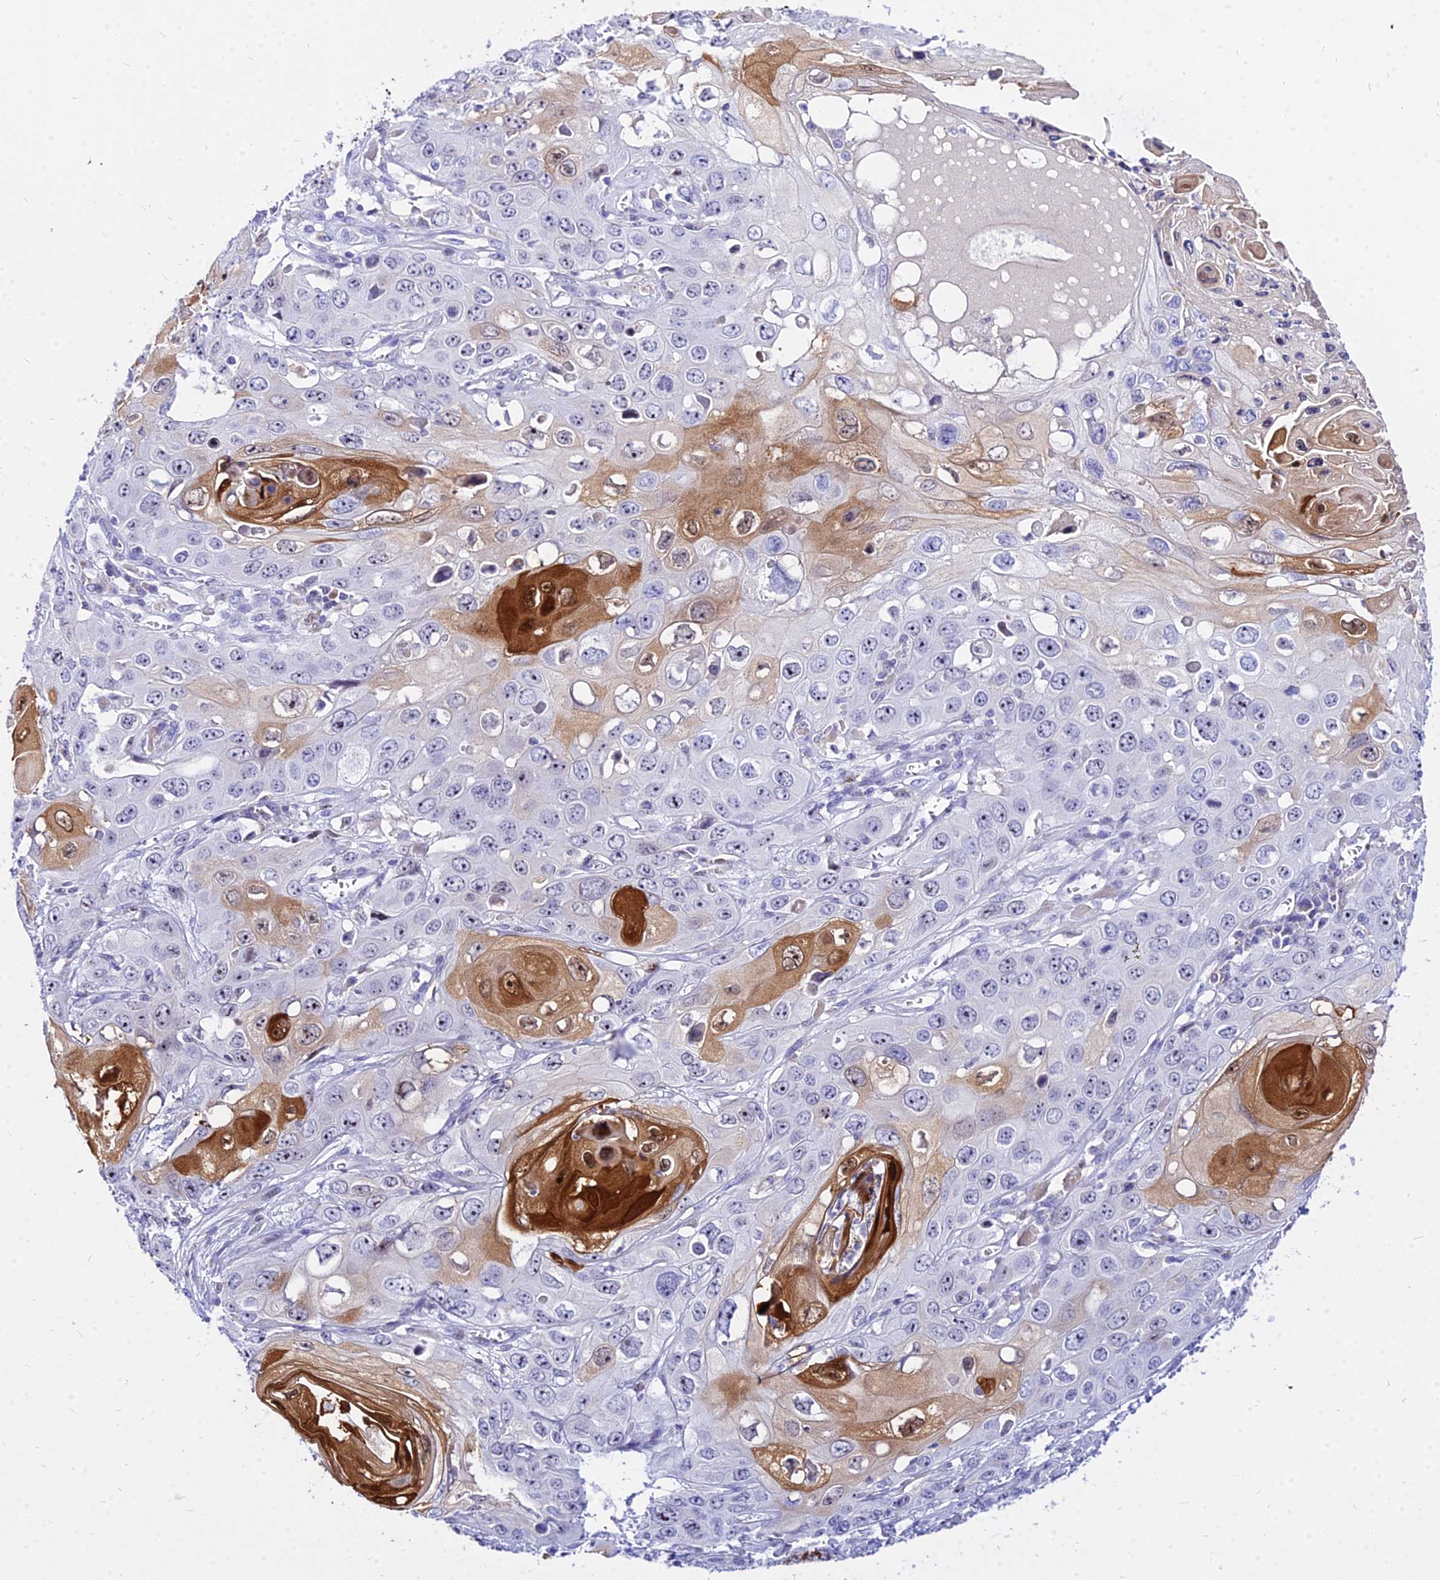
{"staining": {"intensity": "strong", "quantity": "<25%", "location": "cytoplasmic/membranous,nuclear"}, "tissue": "skin cancer", "cell_type": "Tumor cells", "image_type": "cancer", "snomed": [{"axis": "morphology", "description": "Squamous cell carcinoma, NOS"}, {"axis": "topography", "description": "Skin"}], "caption": "Immunohistochemistry (DAB (3,3'-diaminobenzidine)) staining of squamous cell carcinoma (skin) reveals strong cytoplasmic/membranous and nuclear protein staining in about <25% of tumor cells. (DAB IHC, brown staining for protein, blue staining for nuclei).", "gene": "CARD18", "patient": {"sex": "male", "age": 55}}